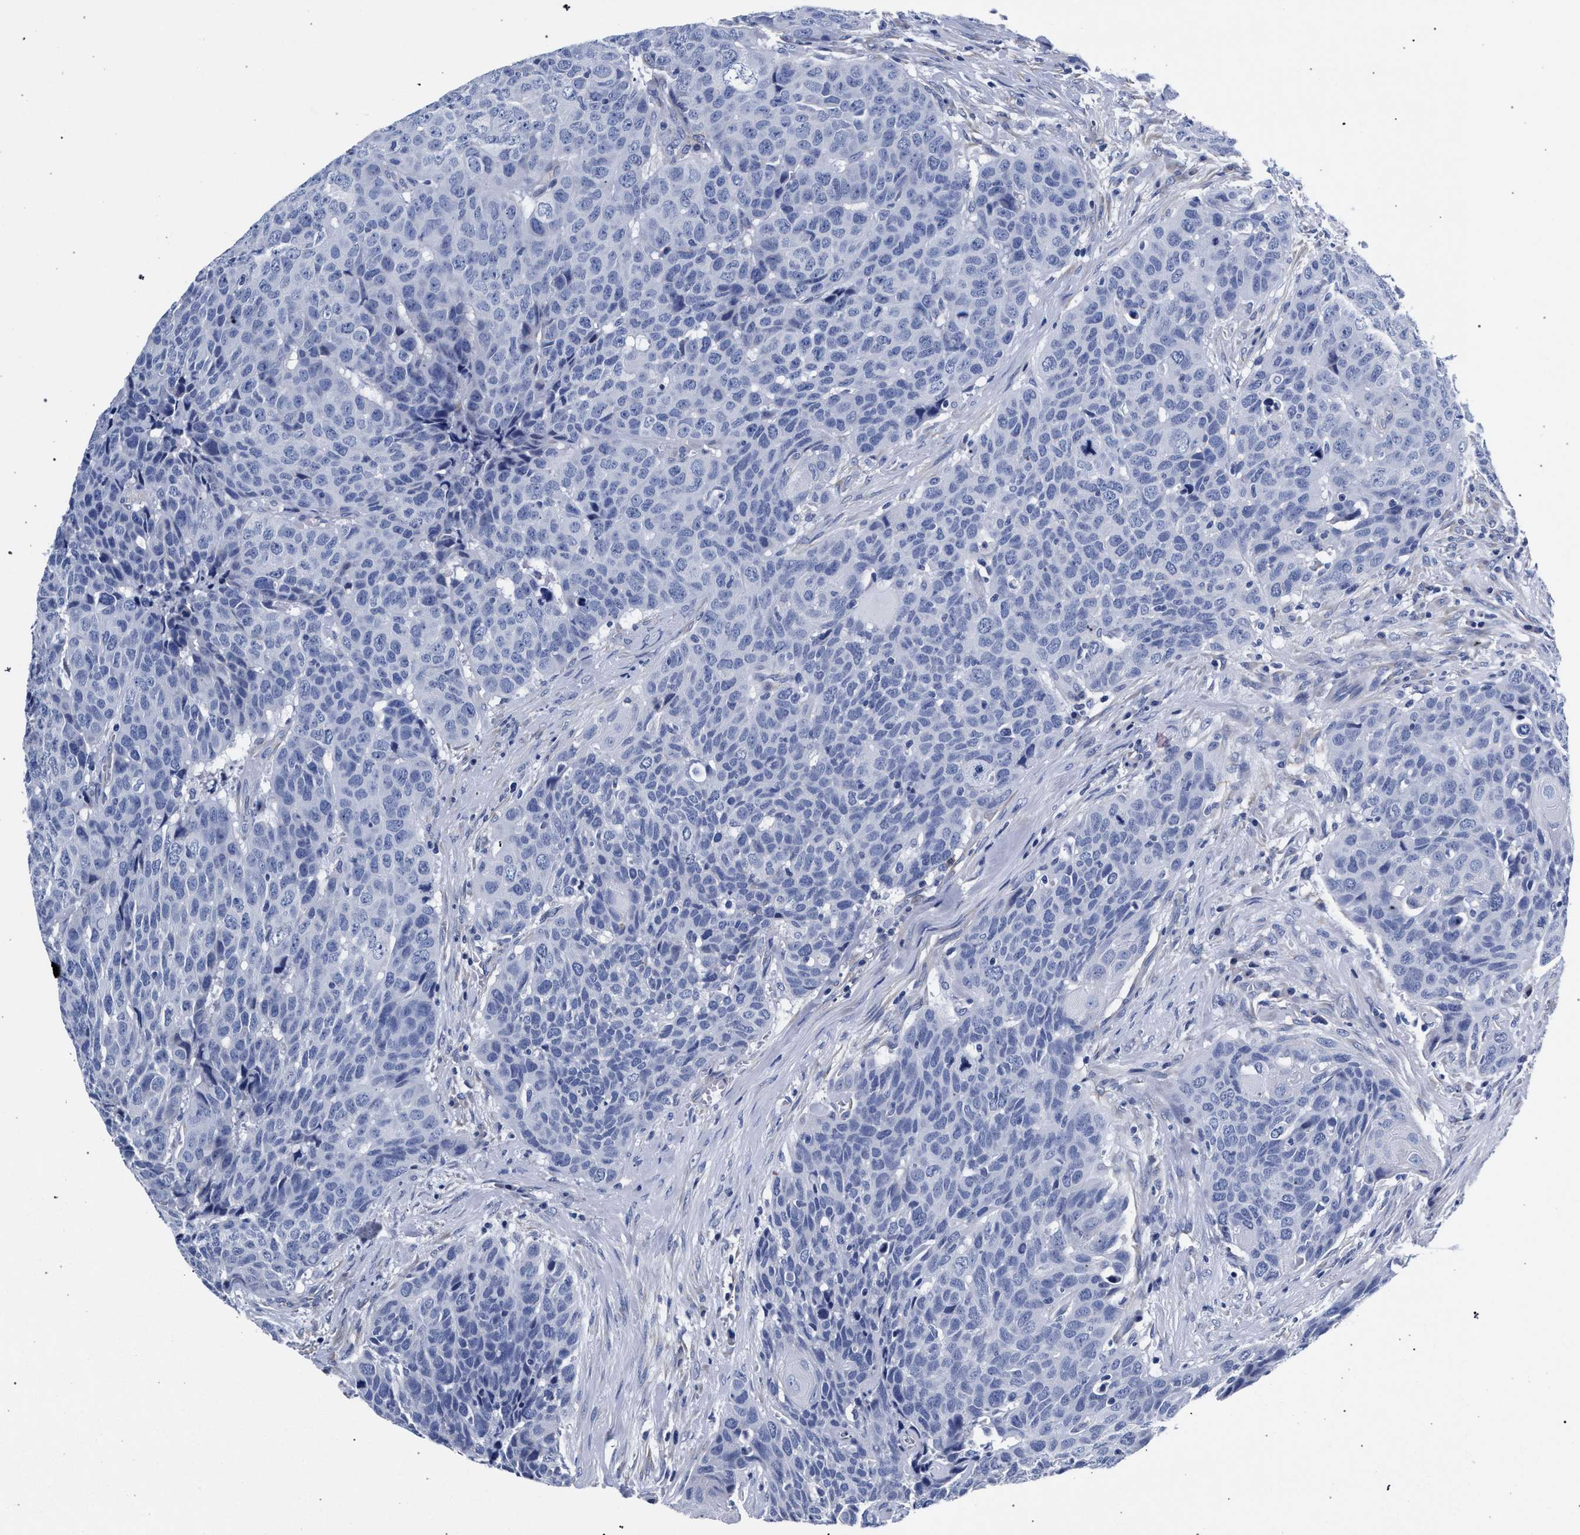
{"staining": {"intensity": "negative", "quantity": "none", "location": "none"}, "tissue": "head and neck cancer", "cell_type": "Tumor cells", "image_type": "cancer", "snomed": [{"axis": "morphology", "description": "Squamous cell carcinoma, NOS"}, {"axis": "topography", "description": "Head-Neck"}], "caption": "Human head and neck cancer stained for a protein using IHC shows no staining in tumor cells.", "gene": "AKAP4", "patient": {"sex": "male", "age": 66}}